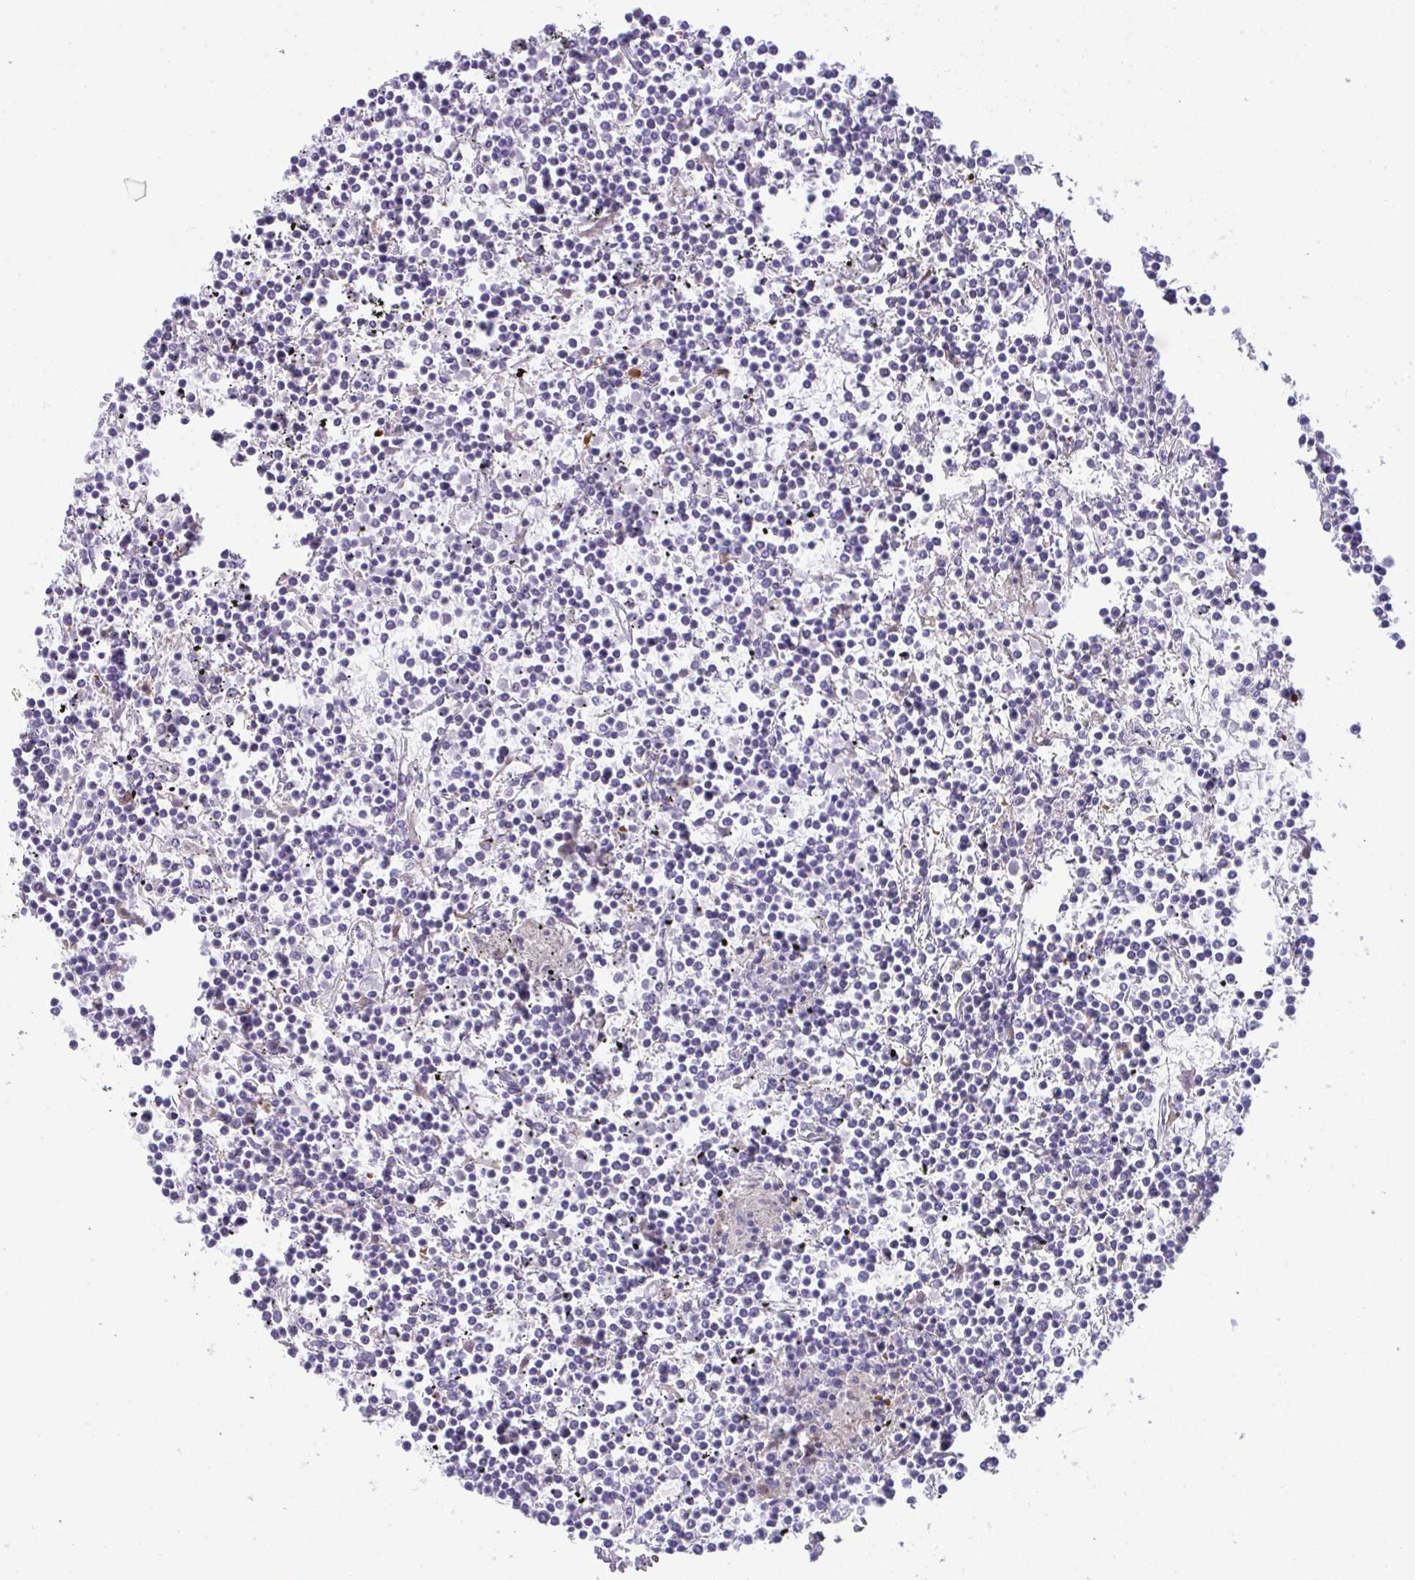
{"staining": {"intensity": "negative", "quantity": "none", "location": "none"}, "tissue": "lymphoma", "cell_type": "Tumor cells", "image_type": "cancer", "snomed": [{"axis": "morphology", "description": "Malignant lymphoma, non-Hodgkin's type, Low grade"}, {"axis": "topography", "description": "Spleen"}], "caption": "The IHC photomicrograph has no significant expression in tumor cells of lymphoma tissue.", "gene": "GALNT16", "patient": {"sex": "female", "age": 19}}